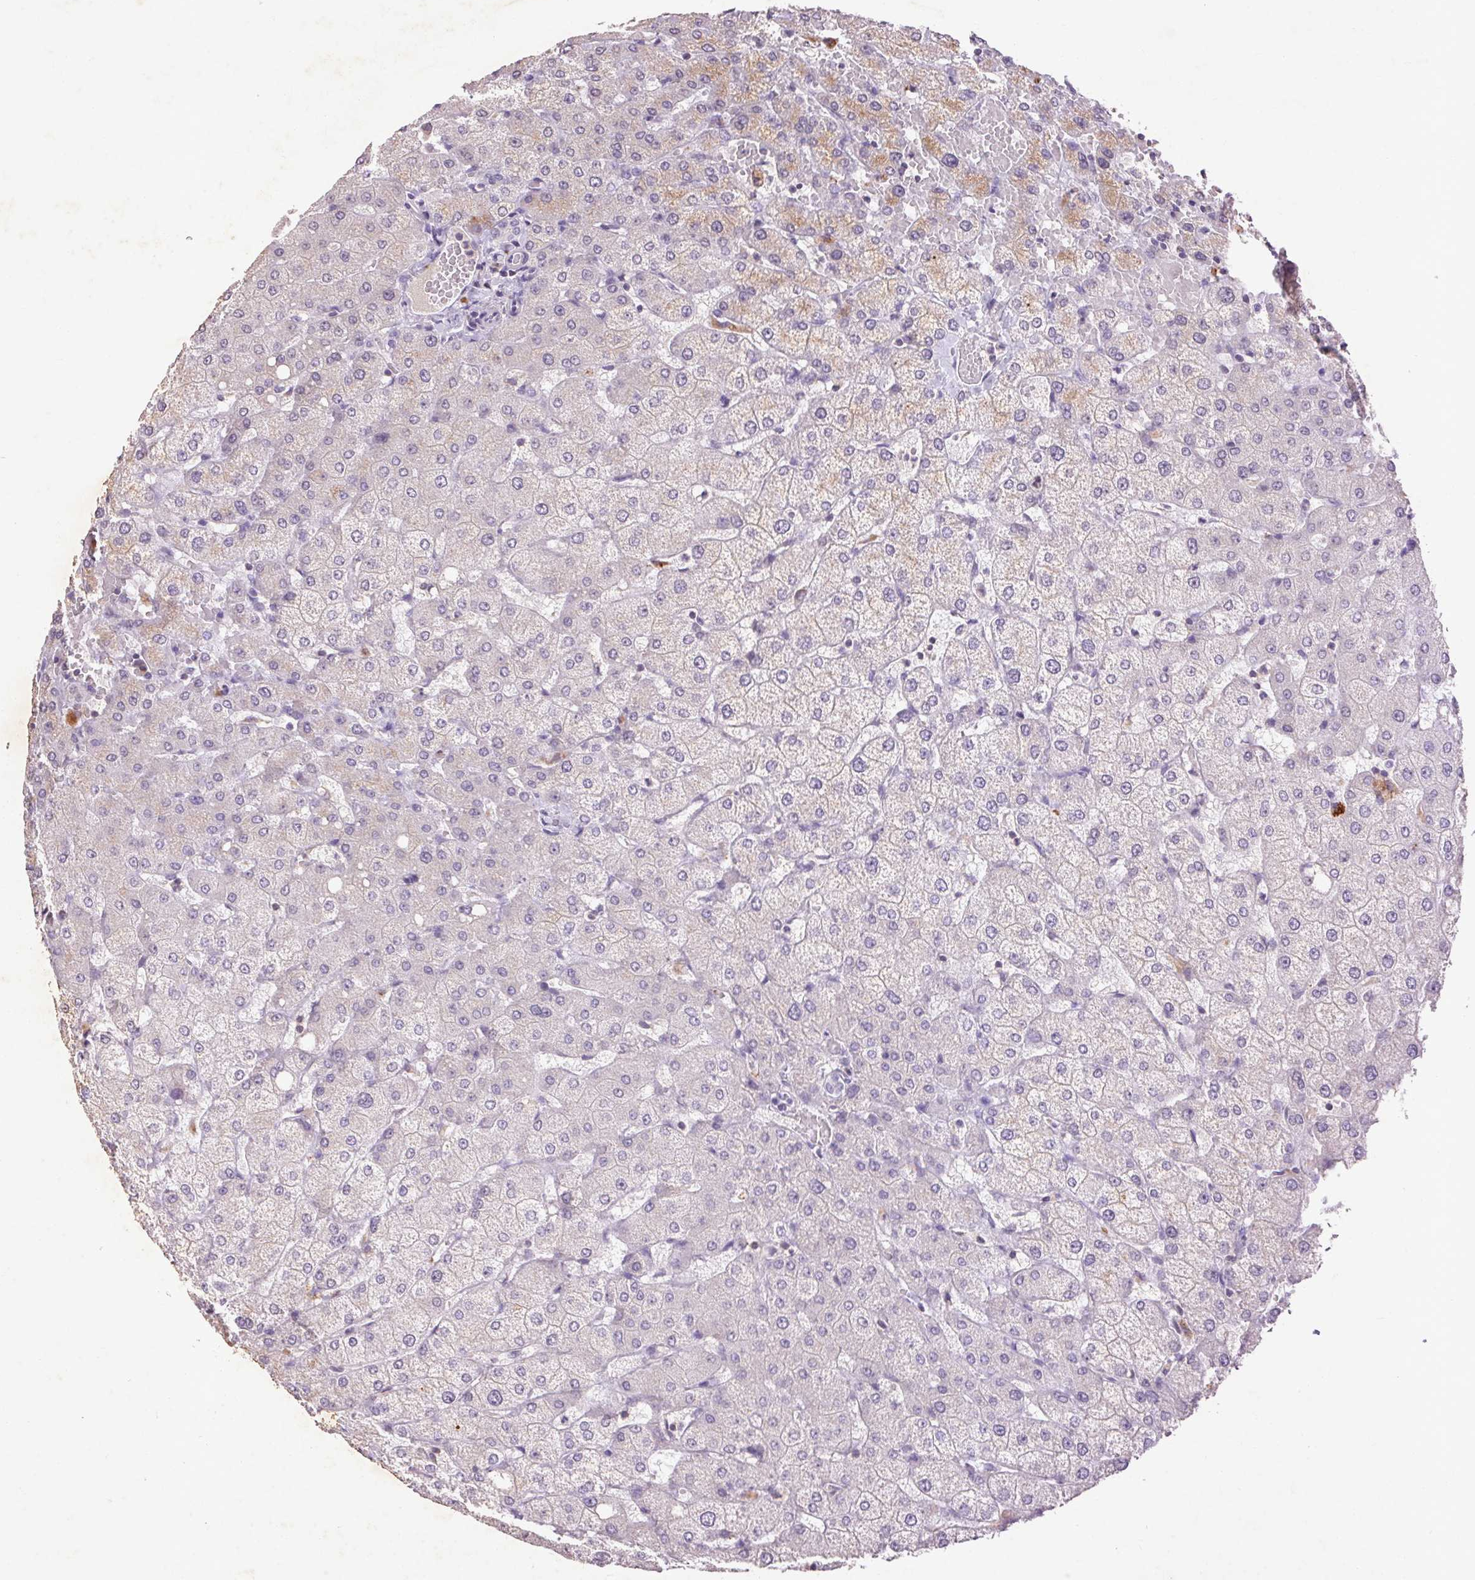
{"staining": {"intensity": "negative", "quantity": "none", "location": "none"}, "tissue": "liver", "cell_type": "Cholangiocytes", "image_type": "normal", "snomed": [{"axis": "morphology", "description": "Normal tissue, NOS"}, {"axis": "topography", "description": "Liver"}], "caption": "Immunohistochemistry (IHC) micrograph of unremarkable liver stained for a protein (brown), which shows no expression in cholangiocytes.", "gene": "FNDC7", "patient": {"sex": "female", "age": 54}}